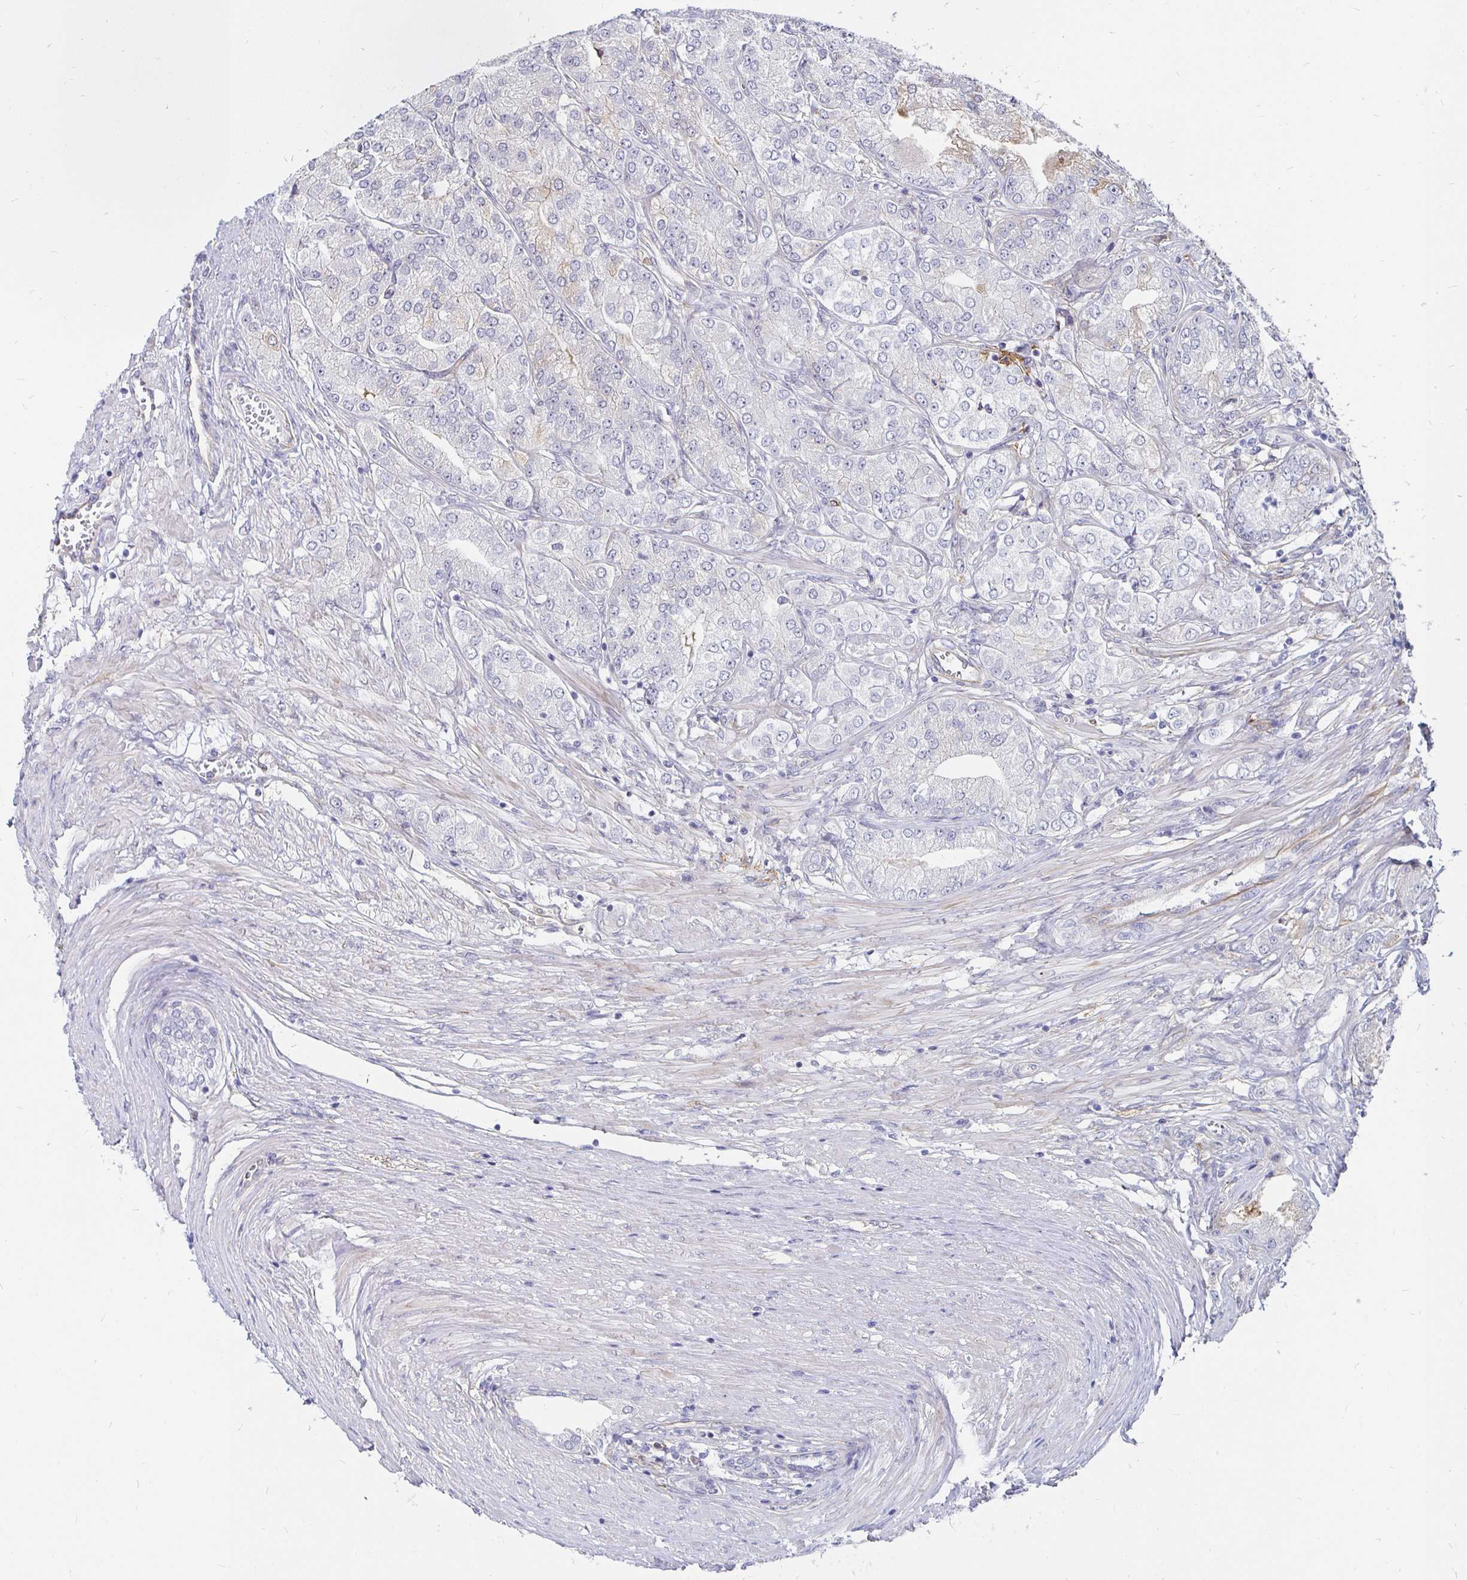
{"staining": {"intensity": "negative", "quantity": "none", "location": "none"}, "tissue": "prostate cancer", "cell_type": "Tumor cells", "image_type": "cancer", "snomed": [{"axis": "morphology", "description": "Adenocarcinoma, High grade"}, {"axis": "topography", "description": "Prostate"}], "caption": "This is a photomicrograph of immunohistochemistry (IHC) staining of prostate adenocarcinoma (high-grade), which shows no positivity in tumor cells. (Stains: DAB immunohistochemistry (IHC) with hematoxylin counter stain, Microscopy: brightfield microscopy at high magnification).", "gene": "CCDC85A", "patient": {"sex": "male", "age": 61}}